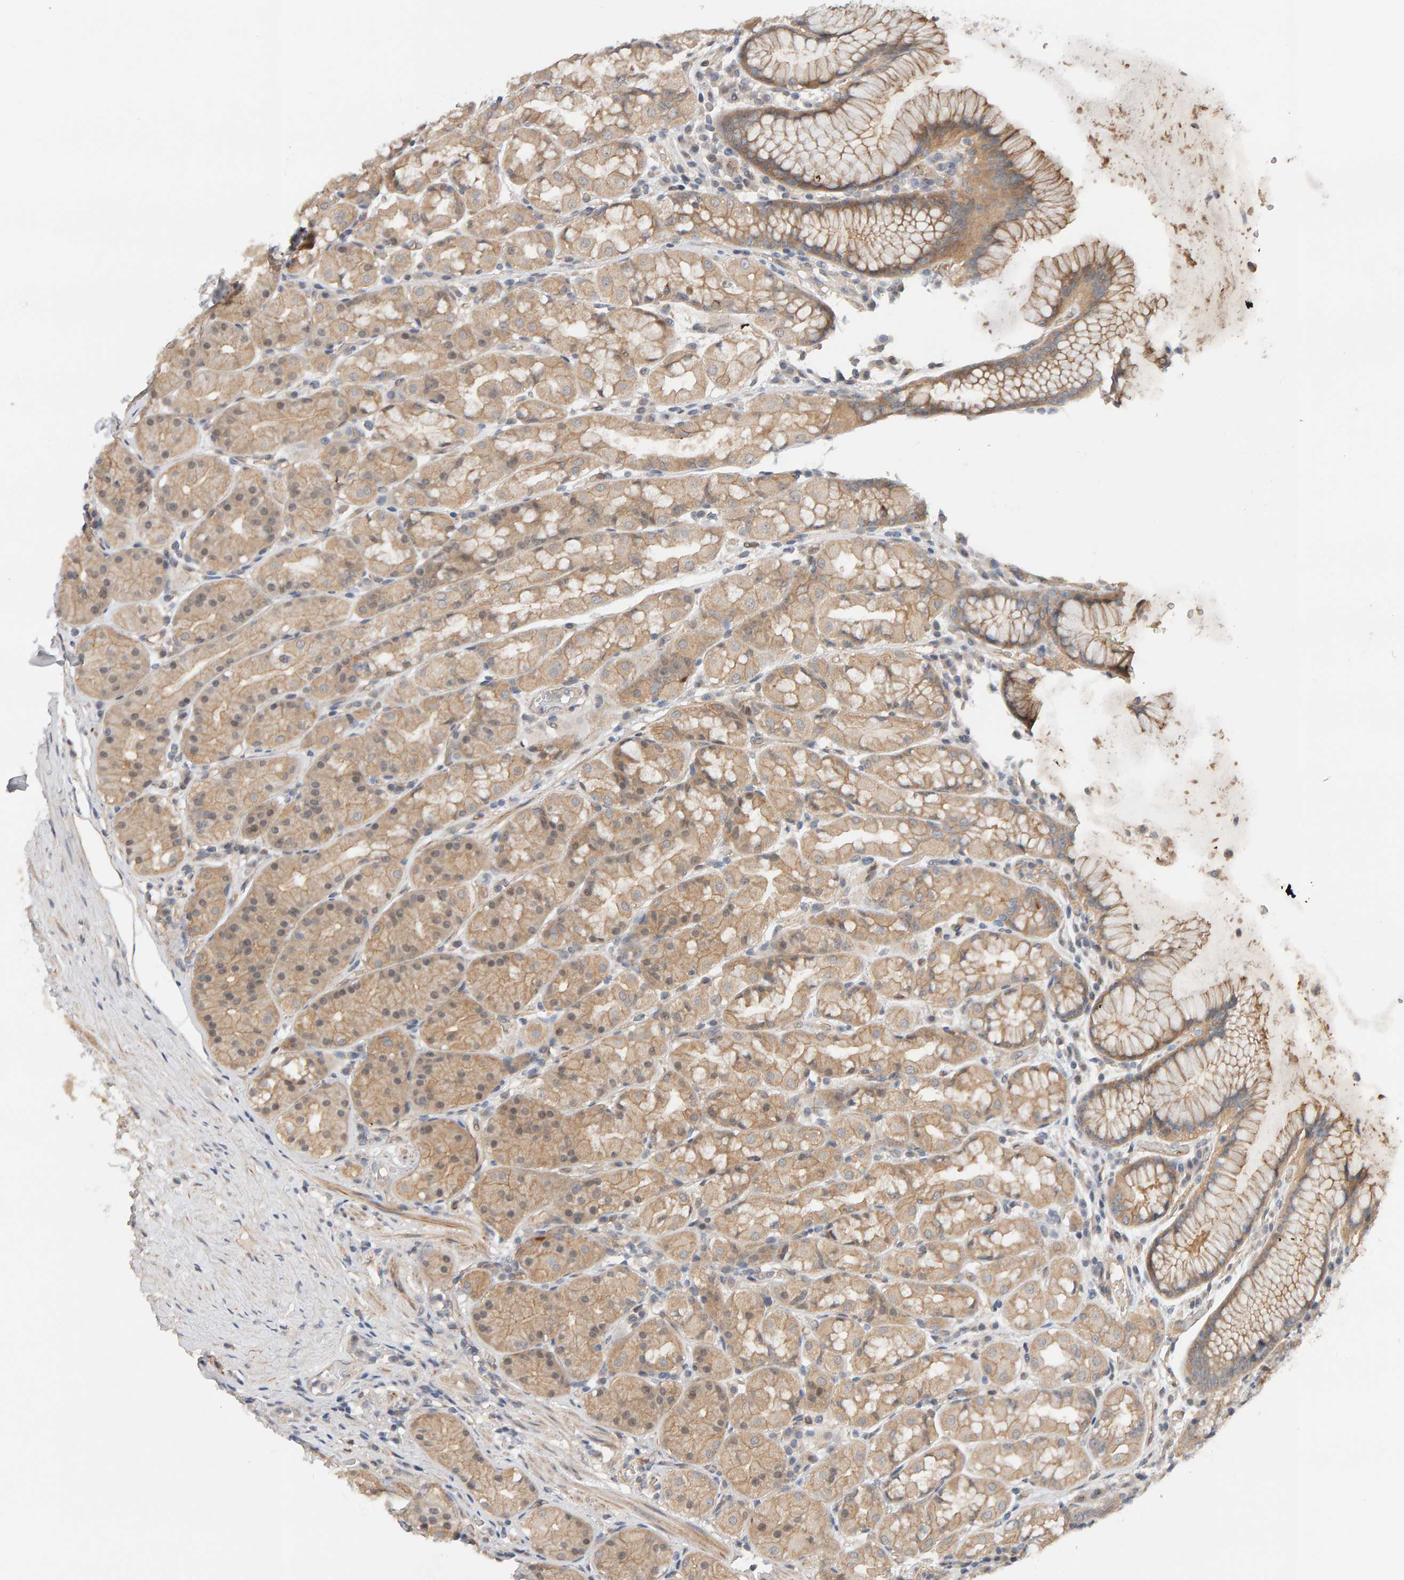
{"staining": {"intensity": "weak", "quantity": "25%-75%", "location": "cytoplasmic/membranous"}, "tissue": "stomach", "cell_type": "Glandular cells", "image_type": "normal", "snomed": [{"axis": "morphology", "description": "Normal tissue, NOS"}, {"axis": "topography", "description": "Stomach, lower"}], "caption": "Glandular cells reveal weak cytoplasmic/membranous positivity in about 25%-75% of cells in benign stomach. (Stains: DAB (3,3'-diaminobenzidine) in brown, nuclei in blue, Microscopy: brightfield microscopy at high magnification).", "gene": "PPP1R16A", "patient": {"sex": "female", "age": 56}}